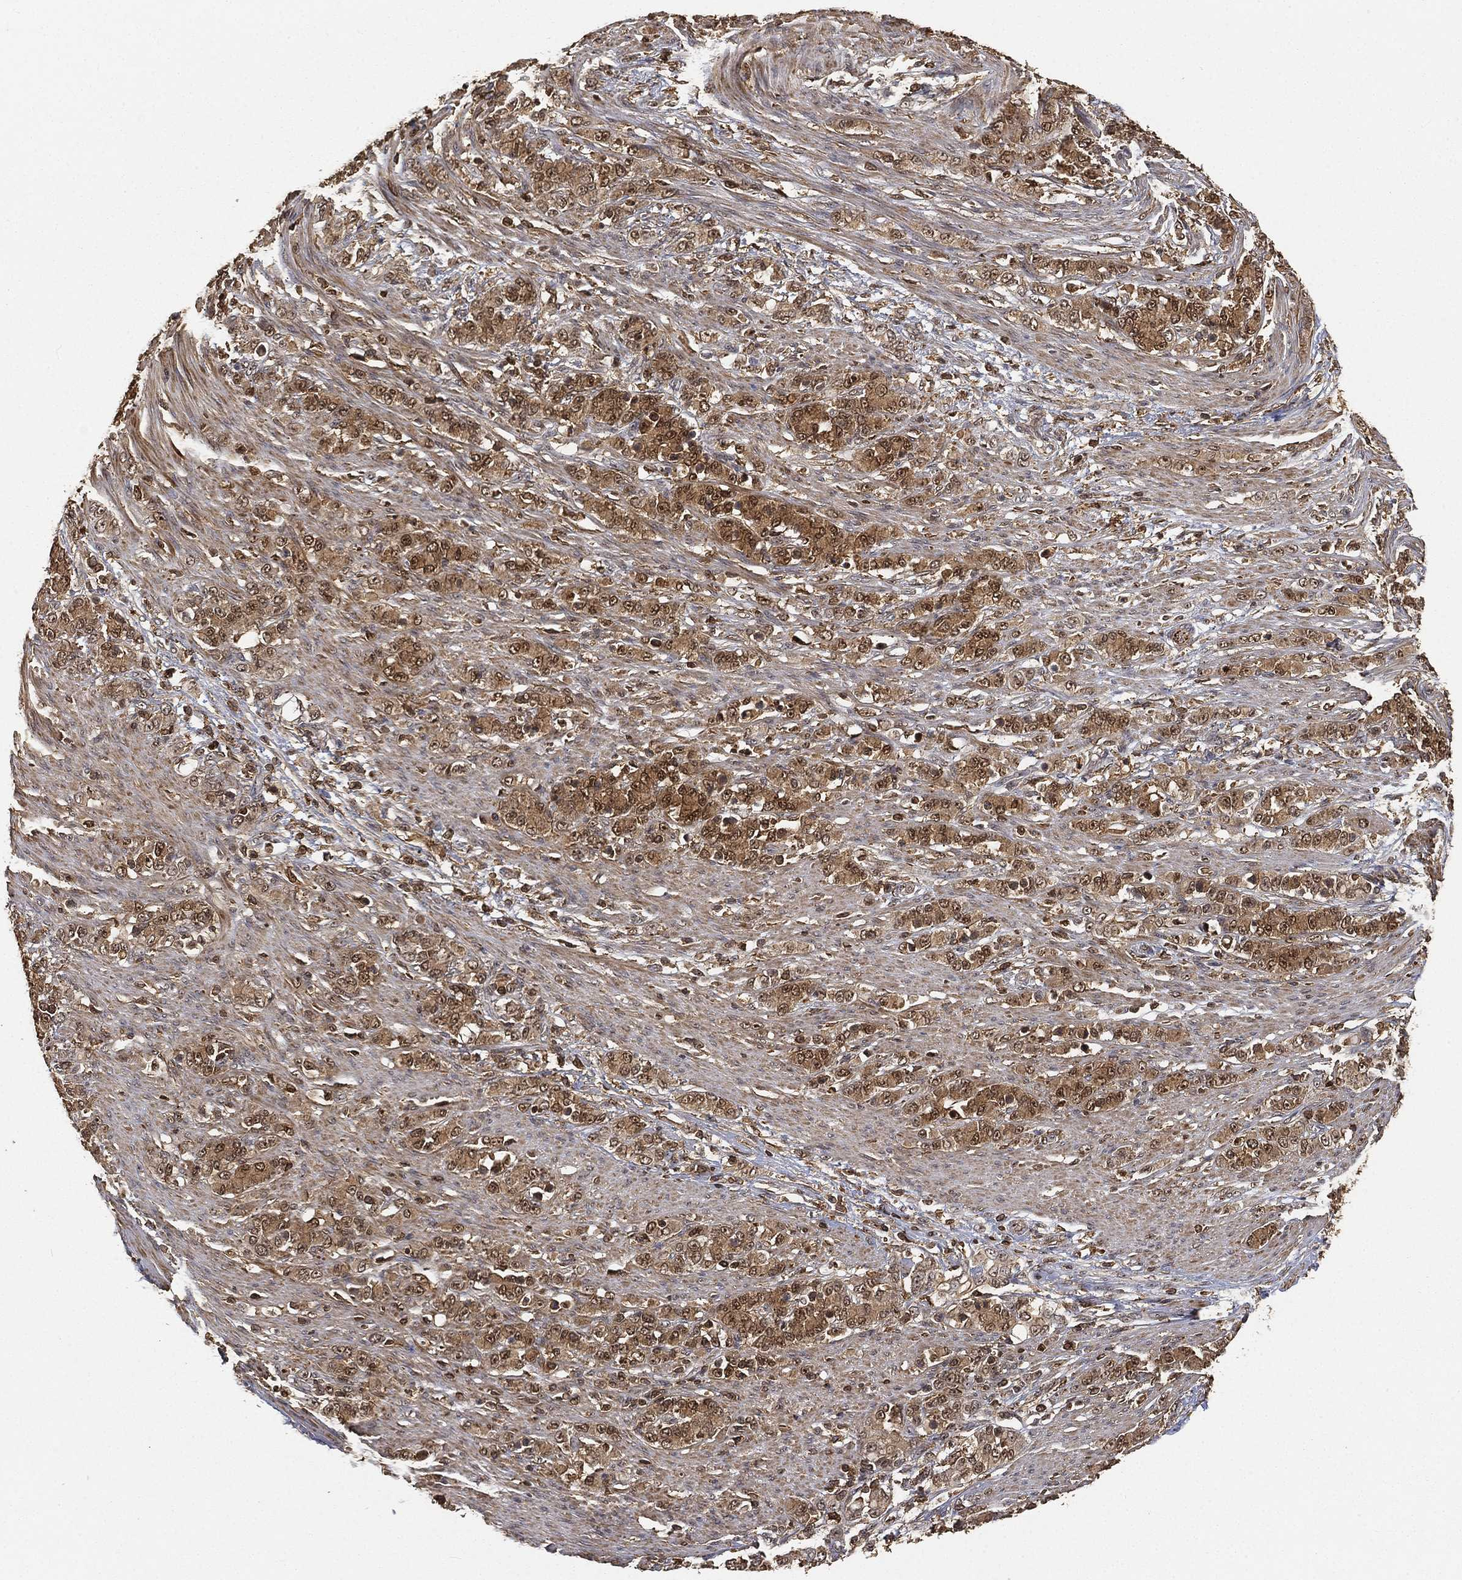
{"staining": {"intensity": "moderate", "quantity": ">75%", "location": "cytoplasmic/membranous,nuclear"}, "tissue": "stomach cancer", "cell_type": "Tumor cells", "image_type": "cancer", "snomed": [{"axis": "morphology", "description": "Normal tissue, NOS"}, {"axis": "morphology", "description": "Adenocarcinoma, NOS"}, {"axis": "topography", "description": "Stomach"}], "caption": "Immunohistochemical staining of human stomach adenocarcinoma shows moderate cytoplasmic/membranous and nuclear protein positivity in about >75% of tumor cells.", "gene": "CRYL1", "patient": {"sex": "female", "age": 79}}